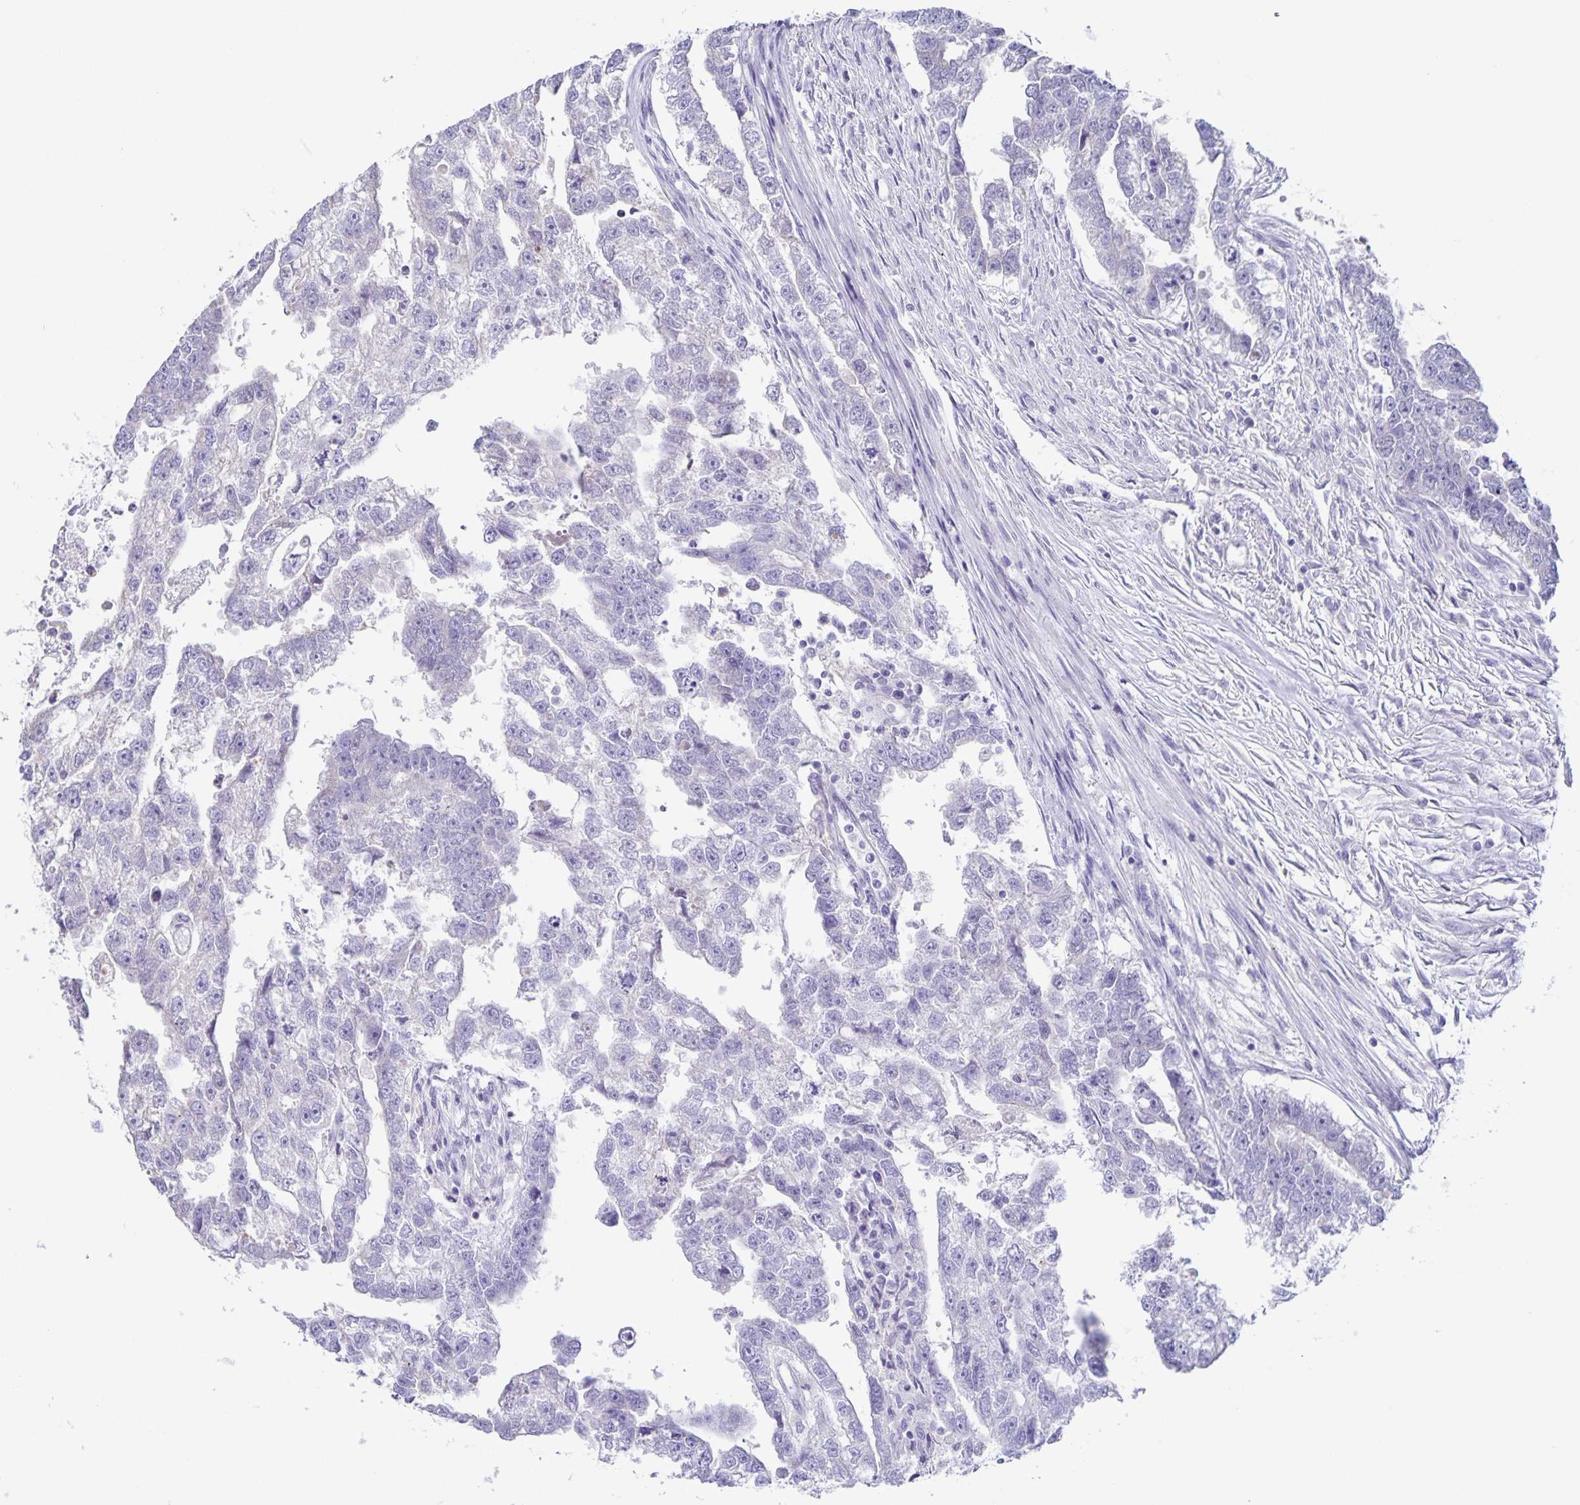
{"staining": {"intensity": "negative", "quantity": "none", "location": "none"}, "tissue": "testis cancer", "cell_type": "Tumor cells", "image_type": "cancer", "snomed": [{"axis": "morphology", "description": "Carcinoma, Embryonal, NOS"}, {"axis": "morphology", "description": "Teratoma, malignant, NOS"}, {"axis": "topography", "description": "Testis"}], "caption": "High power microscopy image of an immunohistochemistry (IHC) micrograph of testis cancer, revealing no significant staining in tumor cells.", "gene": "RPL36A", "patient": {"sex": "male", "age": 44}}